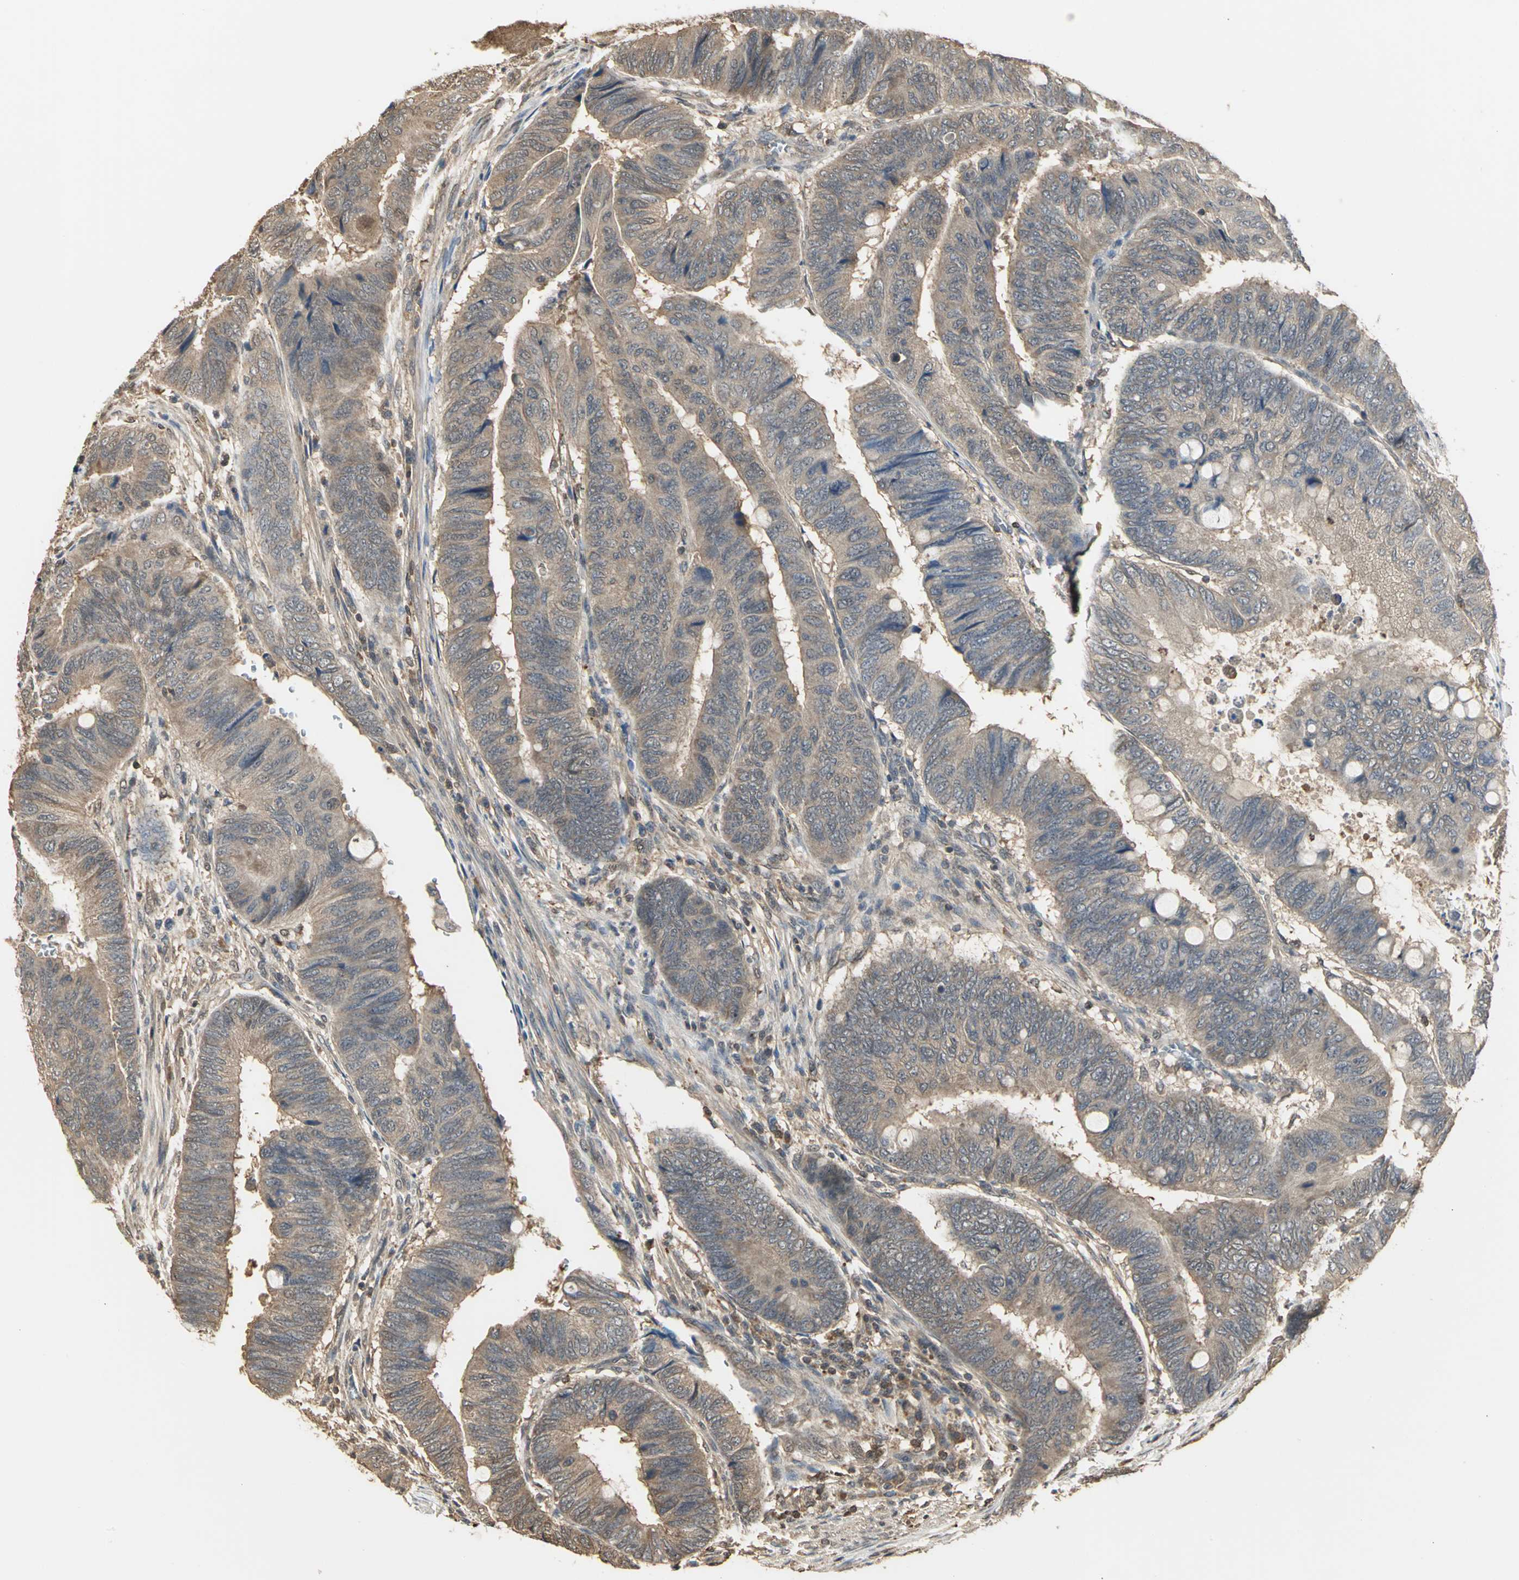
{"staining": {"intensity": "weak", "quantity": ">75%", "location": "cytoplasmic/membranous"}, "tissue": "colorectal cancer", "cell_type": "Tumor cells", "image_type": "cancer", "snomed": [{"axis": "morphology", "description": "Normal tissue, NOS"}, {"axis": "morphology", "description": "Adenocarcinoma, NOS"}, {"axis": "topography", "description": "Rectum"}, {"axis": "topography", "description": "Peripheral nerve tissue"}], "caption": "Approximately >75% of tumor cells in human colorectal cancer demonstrate weak cytoplasmic/membranous protein expression as visualized by brown immunohistochemical staining.", "gene": "PARK7", "patient": {"sex": "male", "age": 92}}